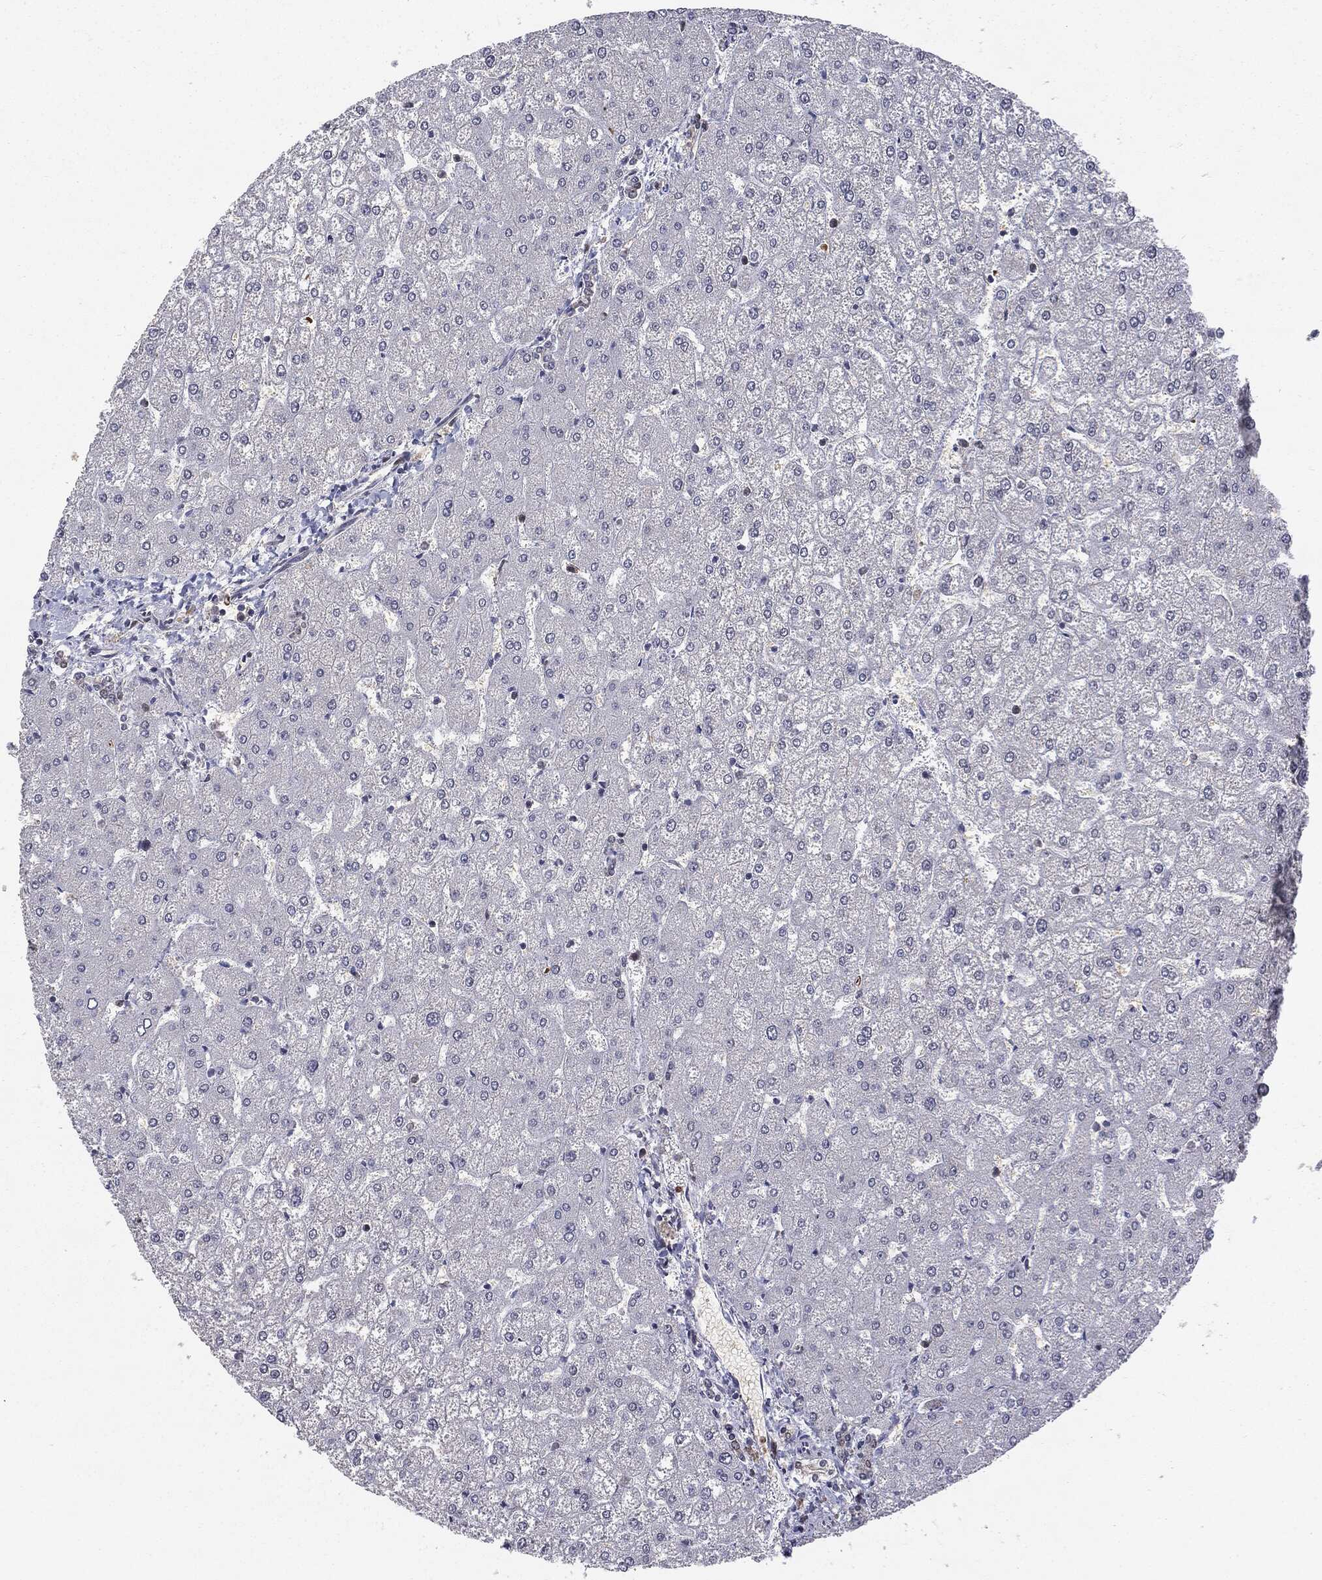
{"staining": {"intensity": "negative", "quantity": "none", "location": "none"}, "tissue": "liver", "cell_type": "Cholangiocytes", "image_type": "normal", "snomed": [{"axis": "morphology", "description": "Normal tissue, NOS"}, {"axis": "topography", "description": "Liver"}], "caption": "IHC histopathology image of benign liver: human liver stained with DAB (3,3'-diaminobenzidine) demonstrates no significant protein expression in cholangiocytes. (Immunohistochemistry, brightfield microscopy, high magnification).", "gene": "PTPA", "patient": {"sex": "female", "age": 32}}